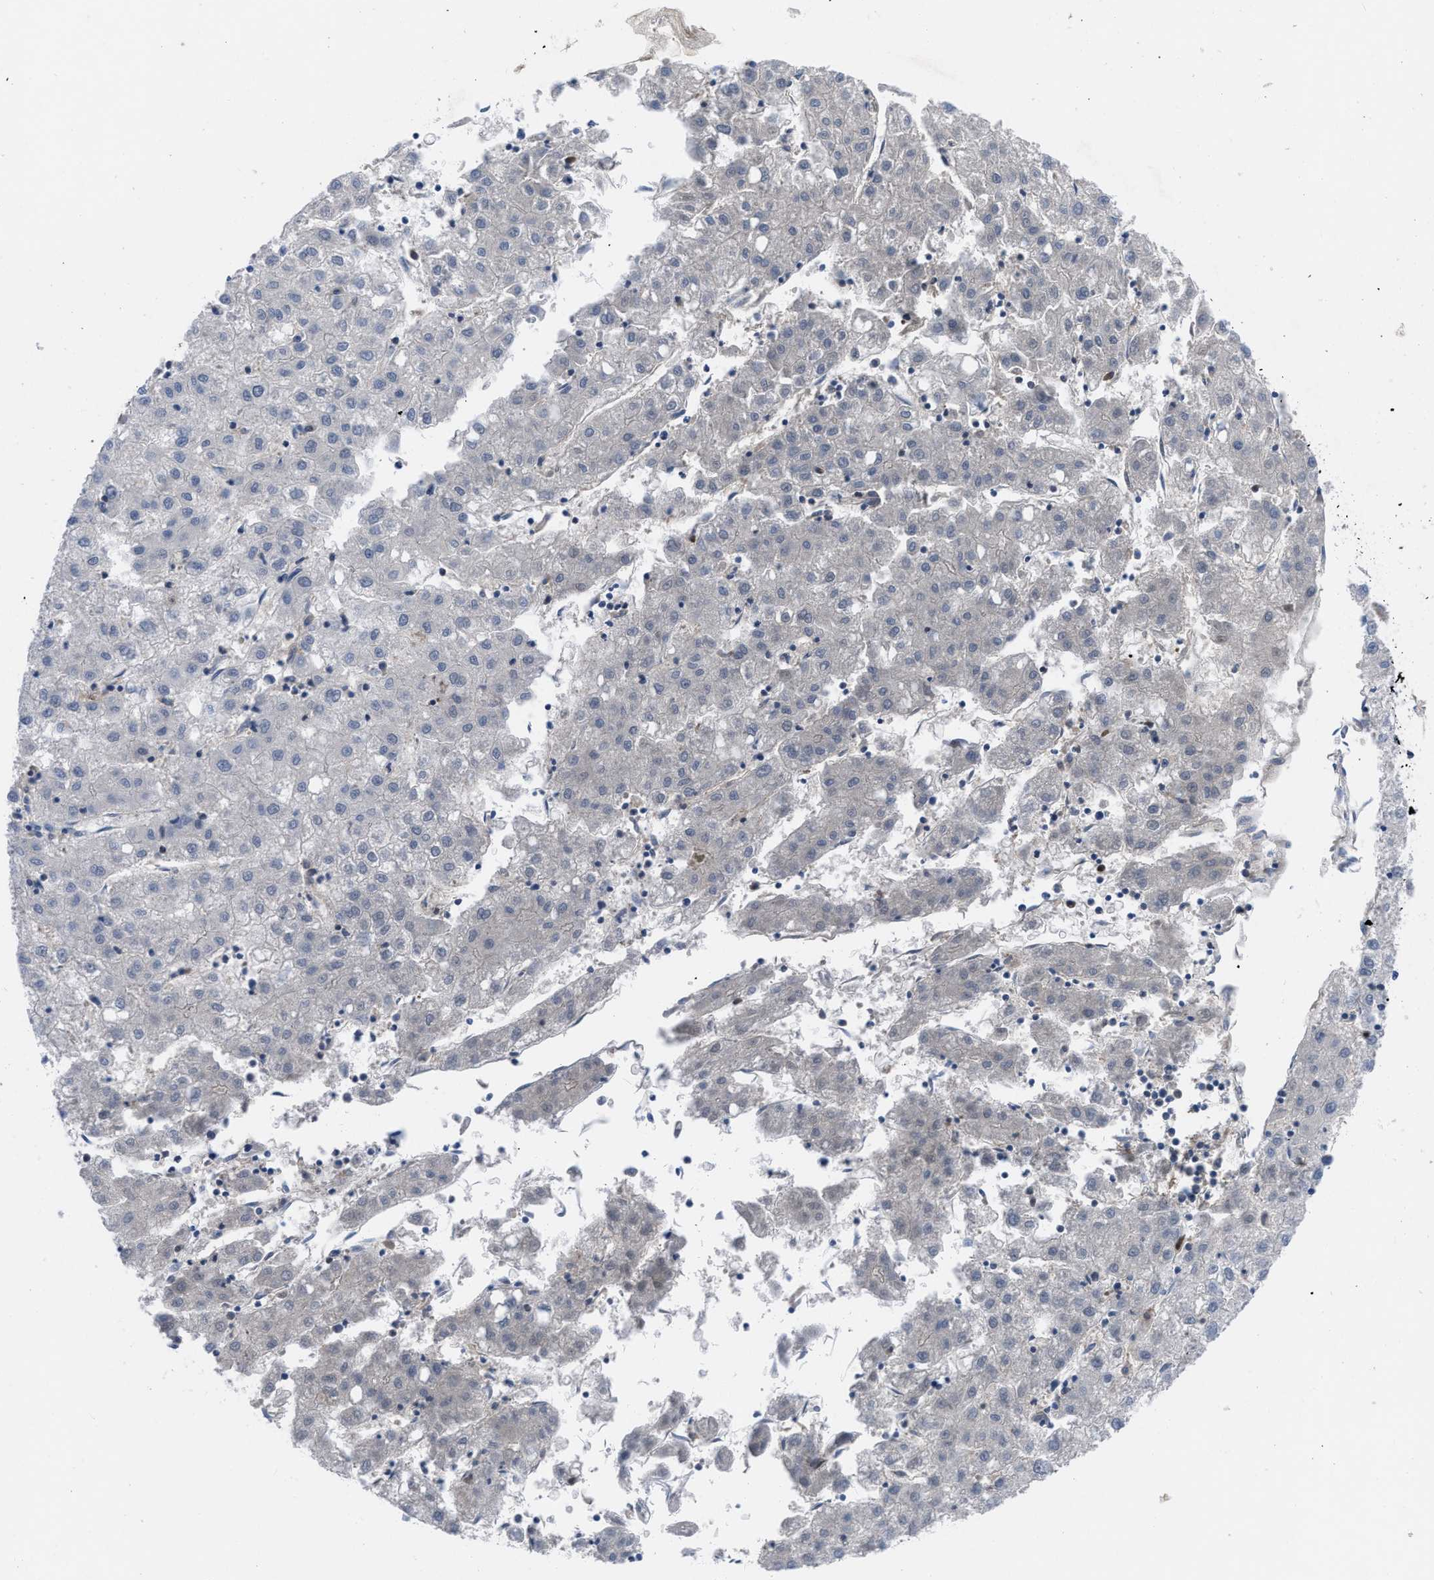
{"staining": {"intensity": "negative", "quantity": "none", "location": "none"}, "tissue": "liver cancer", "cell_type": "Tumor cells", "image_type": "cancer", "snomed": [{"axis": "morphology", "description": "Carcinoma, Hepatocellular, NOS"}, {"axis": "topography", "description": "Liver"}], "caption": "An immunohistochemistry (IHC) histopathology image of hepatocellular carcinoma (liver) is shown. There is no staining in tumor cells of hepatocellular carcinoma (liver). (DAB immunohistochemistry (IHC) visualized using brightfield microscopy, high magnification).", "gene": "IL17RE", "patient": {"sex": "male", "age": 72}}